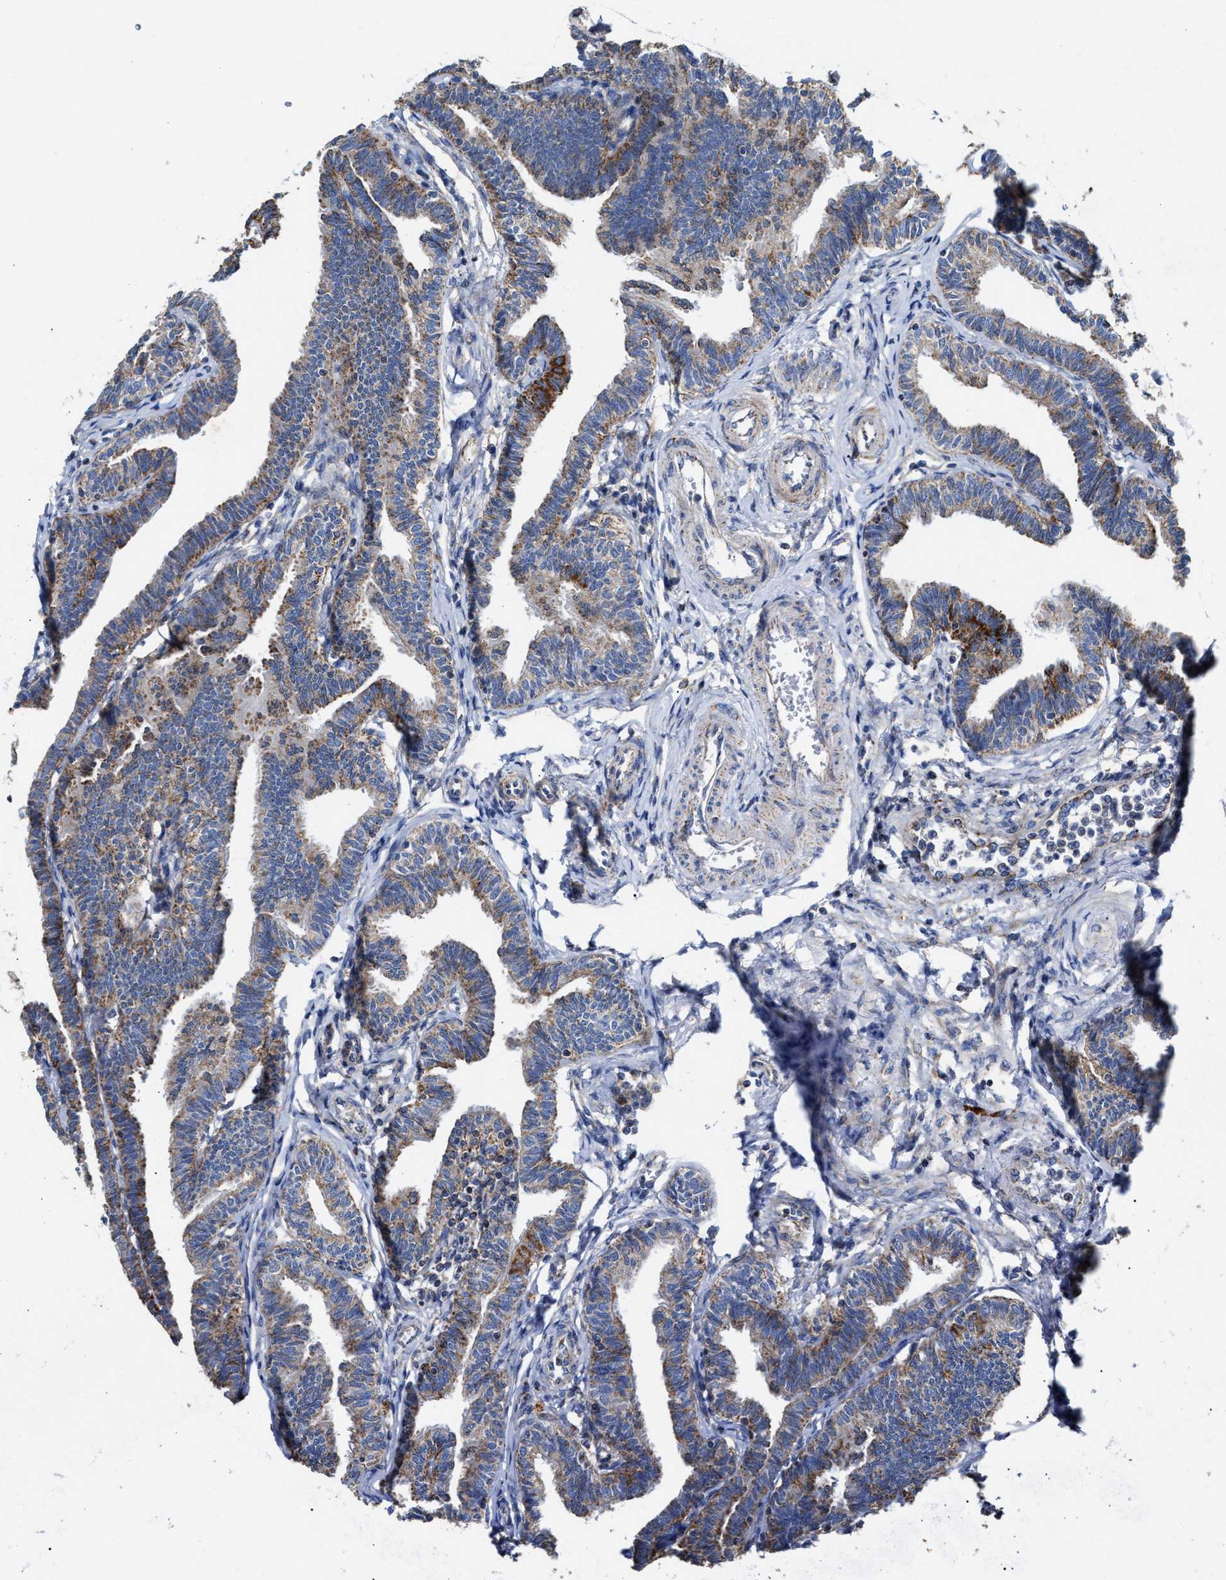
{"staining": {"intensity": "moderate", "quantity": ">75%", "location": "cytoplasmic/membranous"}, "tissue": "fallopian tube", "cell_type": "Glandular cells", "image_type": "normal", "snomed": [{"axis": "morphology", "description": "Normal tissue, NOS"}, {"axis": "topography", "description": "Fallopian tube"}, {"axis": "topography", "description": "Ovary"}], "caption": "Immunohistochemical staining of normal fallopian tube displays moderate cytoplasmic/membranous protein staining in about >75% of glandular cells. (DAB (3,3'-diaminobenzidine) = brown stain, brightfield microscopy at high magnification).", "gene": "MECR", "patient": {"sex": "female", "age": 23}}